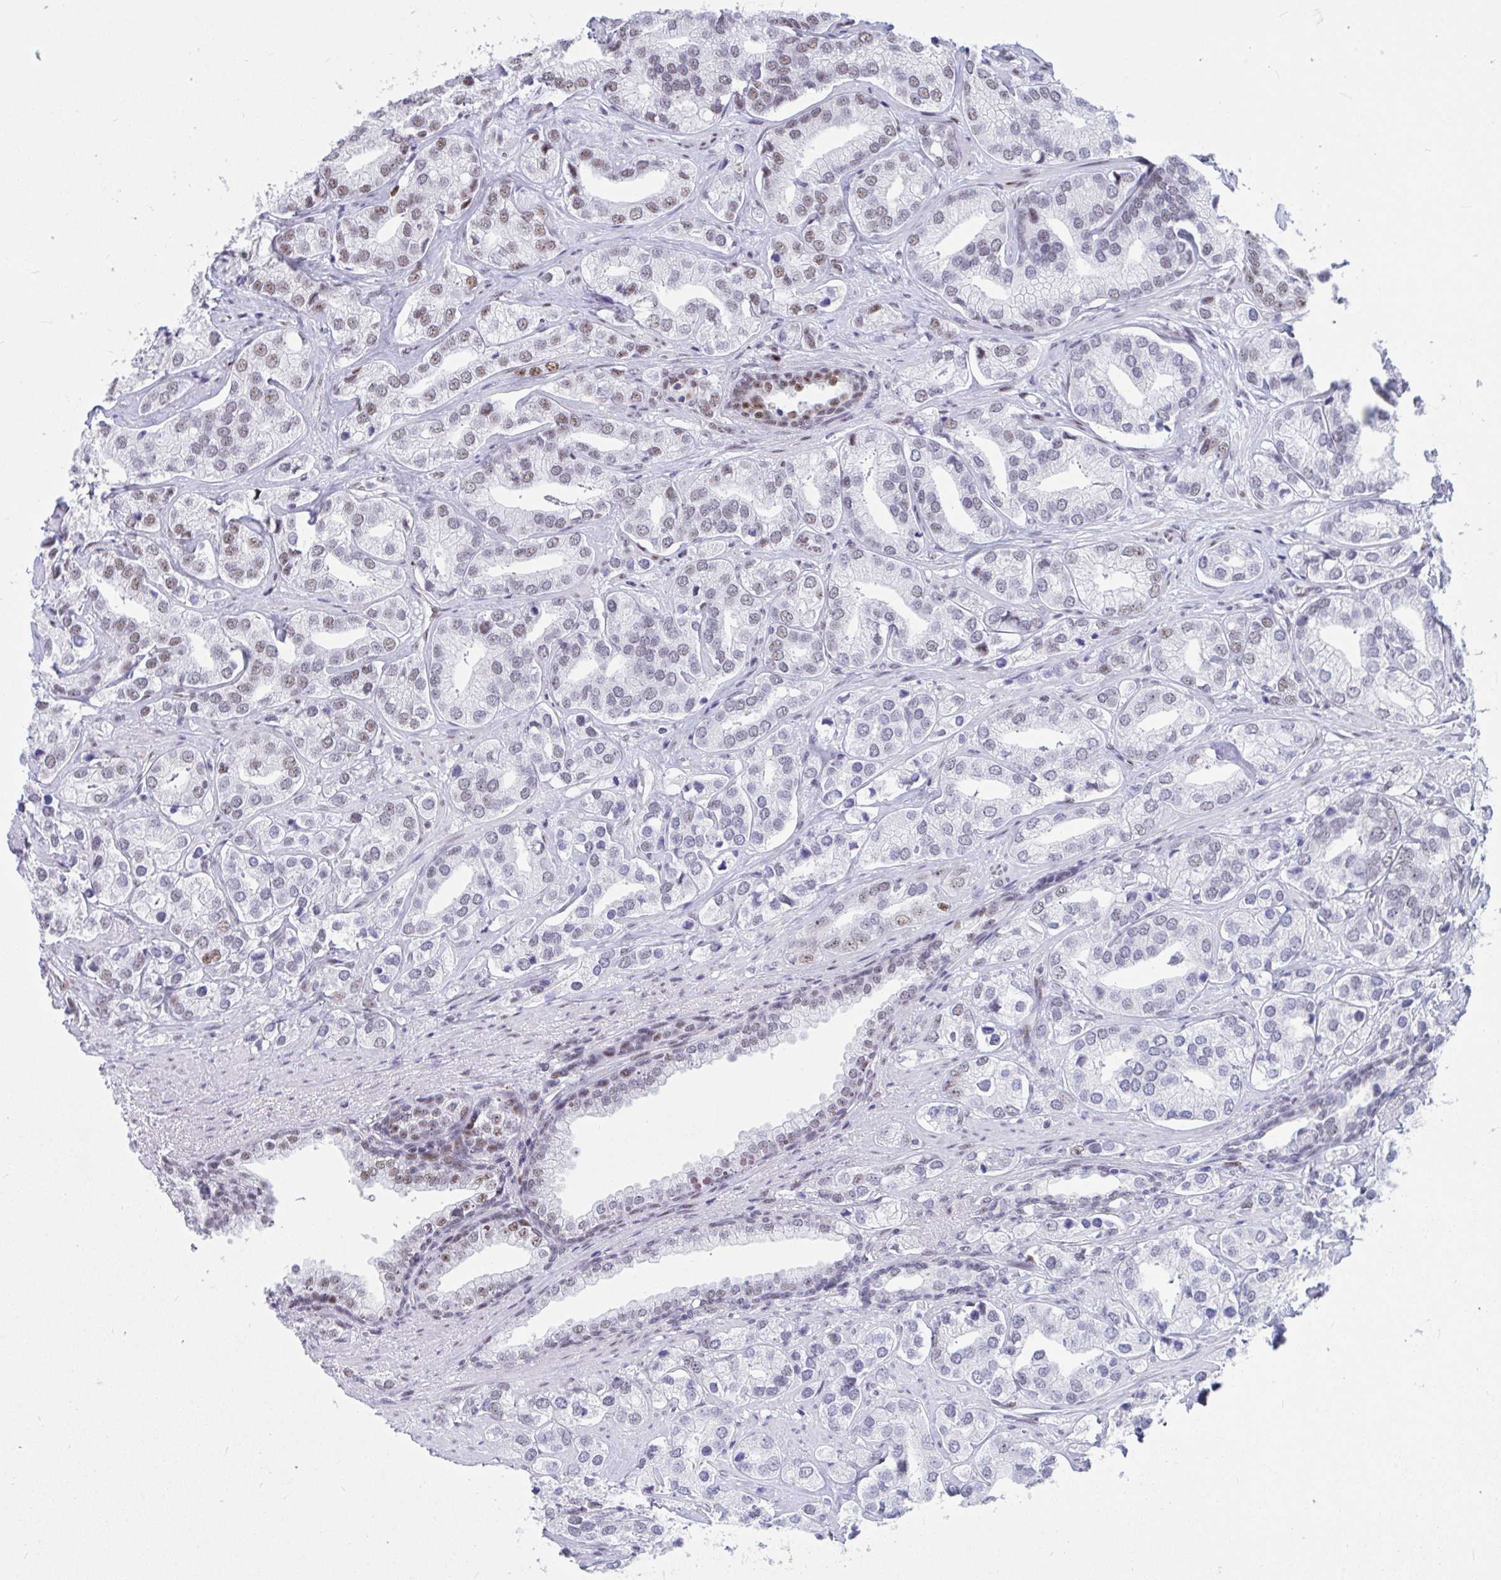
{"staining": {"intensity": "moderate", "quantity": "<25%", "location": "nuclear"}, "tissue": "prostate cancer", "cell_type": "Tumor cells", "image_type": "cancer", "snomed": [{"axis": "morphology", "description": "Adenocarcinoma, High grade"}, {"axis": "topography", "description": "Prostate"}], "caption": "There is low levels of moderate nuclear staining in tumor cells of high-grade adenocarcinoma (prostate), as demonstrated by immunohistochemical staining (brown color).", "gene": "IKZF2", "patient": {"sex": "male", "age": 58}}